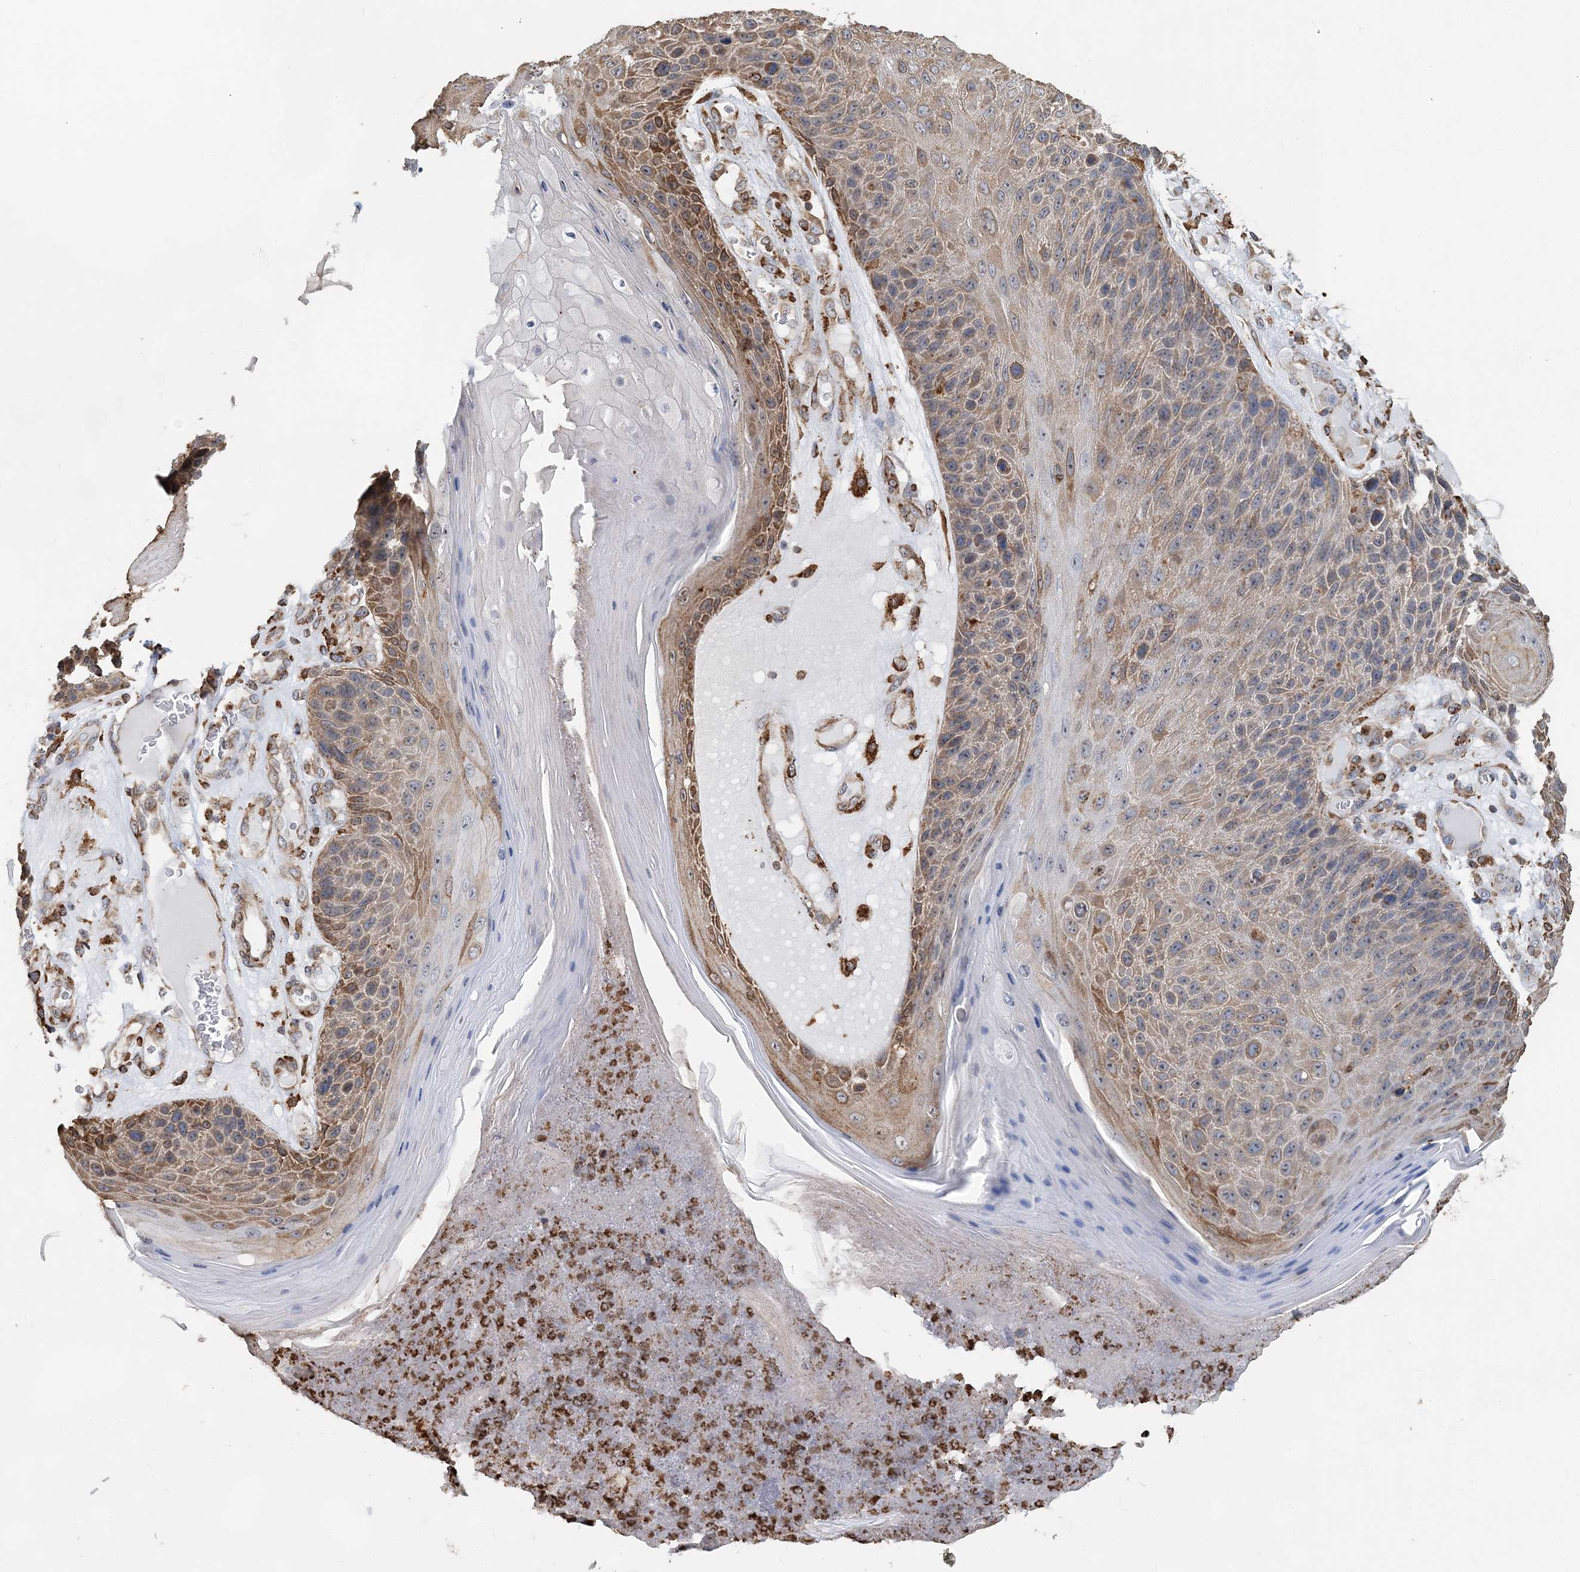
{"staining": {"intensity": "moderate", "quantity": ">75%", "location": "cytoplasmic/membranous"}, "tissue": "skin cancer", "cell_type": "Tumor cells", "image_type": "cancer", "snomed": [{"axis": "morphology", "description": "Squamous cell carcinoma, NOS"}, {"axis": "topography", "description": "Skin"}], "caption": "A high-resolution photomicrograph shows IHC staining of squamous cell carcinoma (skin), which exhibits moderate cytoplasmic/membranous expression in approximately >75% of tumor cells.", "gene": "WDR12", "patient": {"sex": "female", "age": 88}}